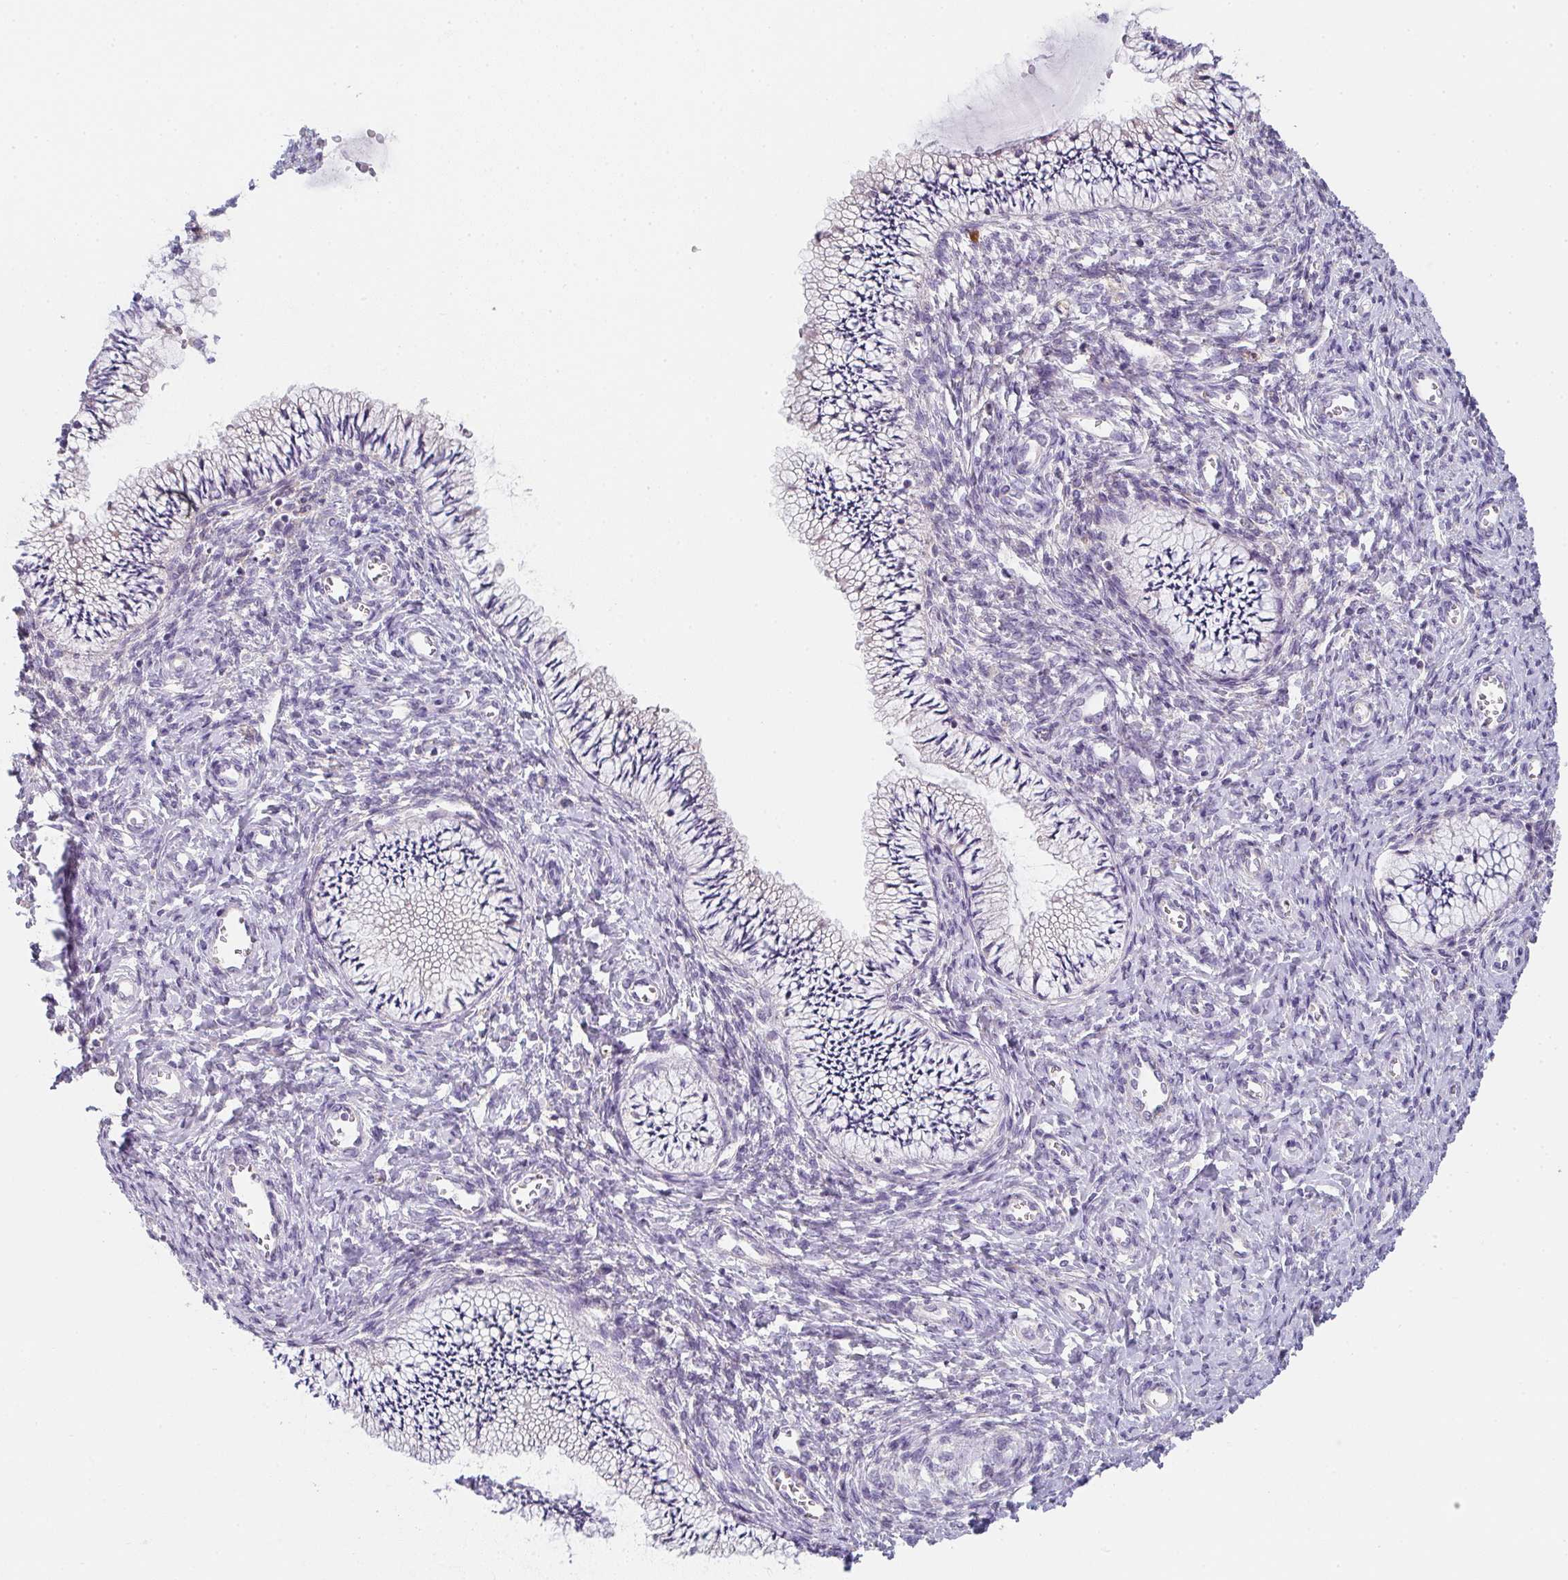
{"staining": {"intensity": "negative", "quantity": "none", "location": "none"}, "tissue": "cervix", "cell_type": "Glandular cells", "image_type": "normal", "snomed": [{"axis": "morphology", "description": "Normal tissue, NOS"}, {"axis": "topography", "description": "Cervix"}], "caption": "The photomicrograph demonstrates no staining of glandular cells in benign cervix.", "gene": "ZNF215", "patient": {"sex": "female", "age": 24}}